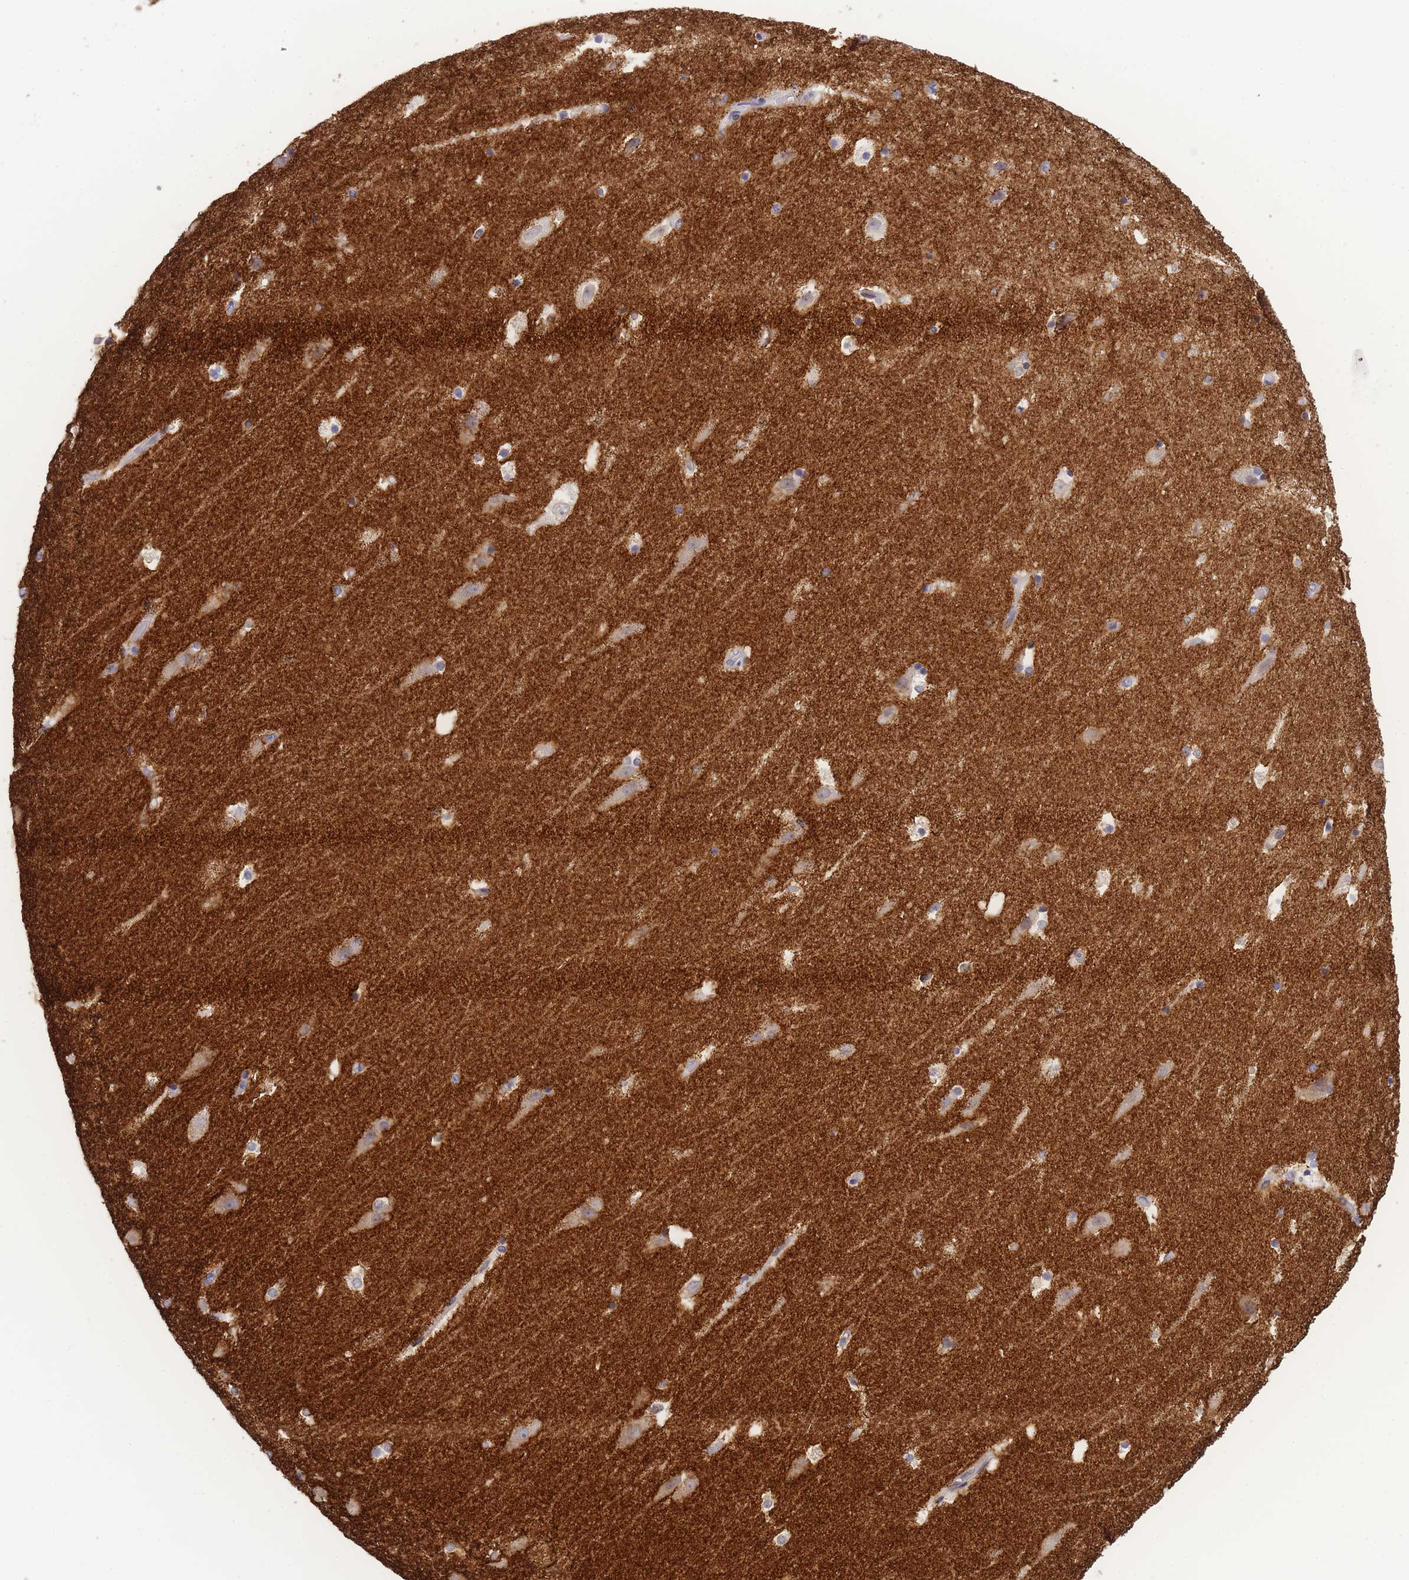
{"staining": {"intensity": "negative", "quantity": "none", "location": "none"}, "tissue": "hippocampus", "cell_type": "Glial cells", "image_type": "normal", "snomed": [{"axis": "morphology", "description": "Normal tissue, NOS"}, {"axis": "topography", "description": "Hippocampus"}], "caption": "DAB (3,3'-diaminobenzidine) immunohistochemical staining of unremarkable human hippocampus exhibits no significant positivity in glial cells.", "gene": "TIFAB", "patient": {"sex": "female", "age": 52}}